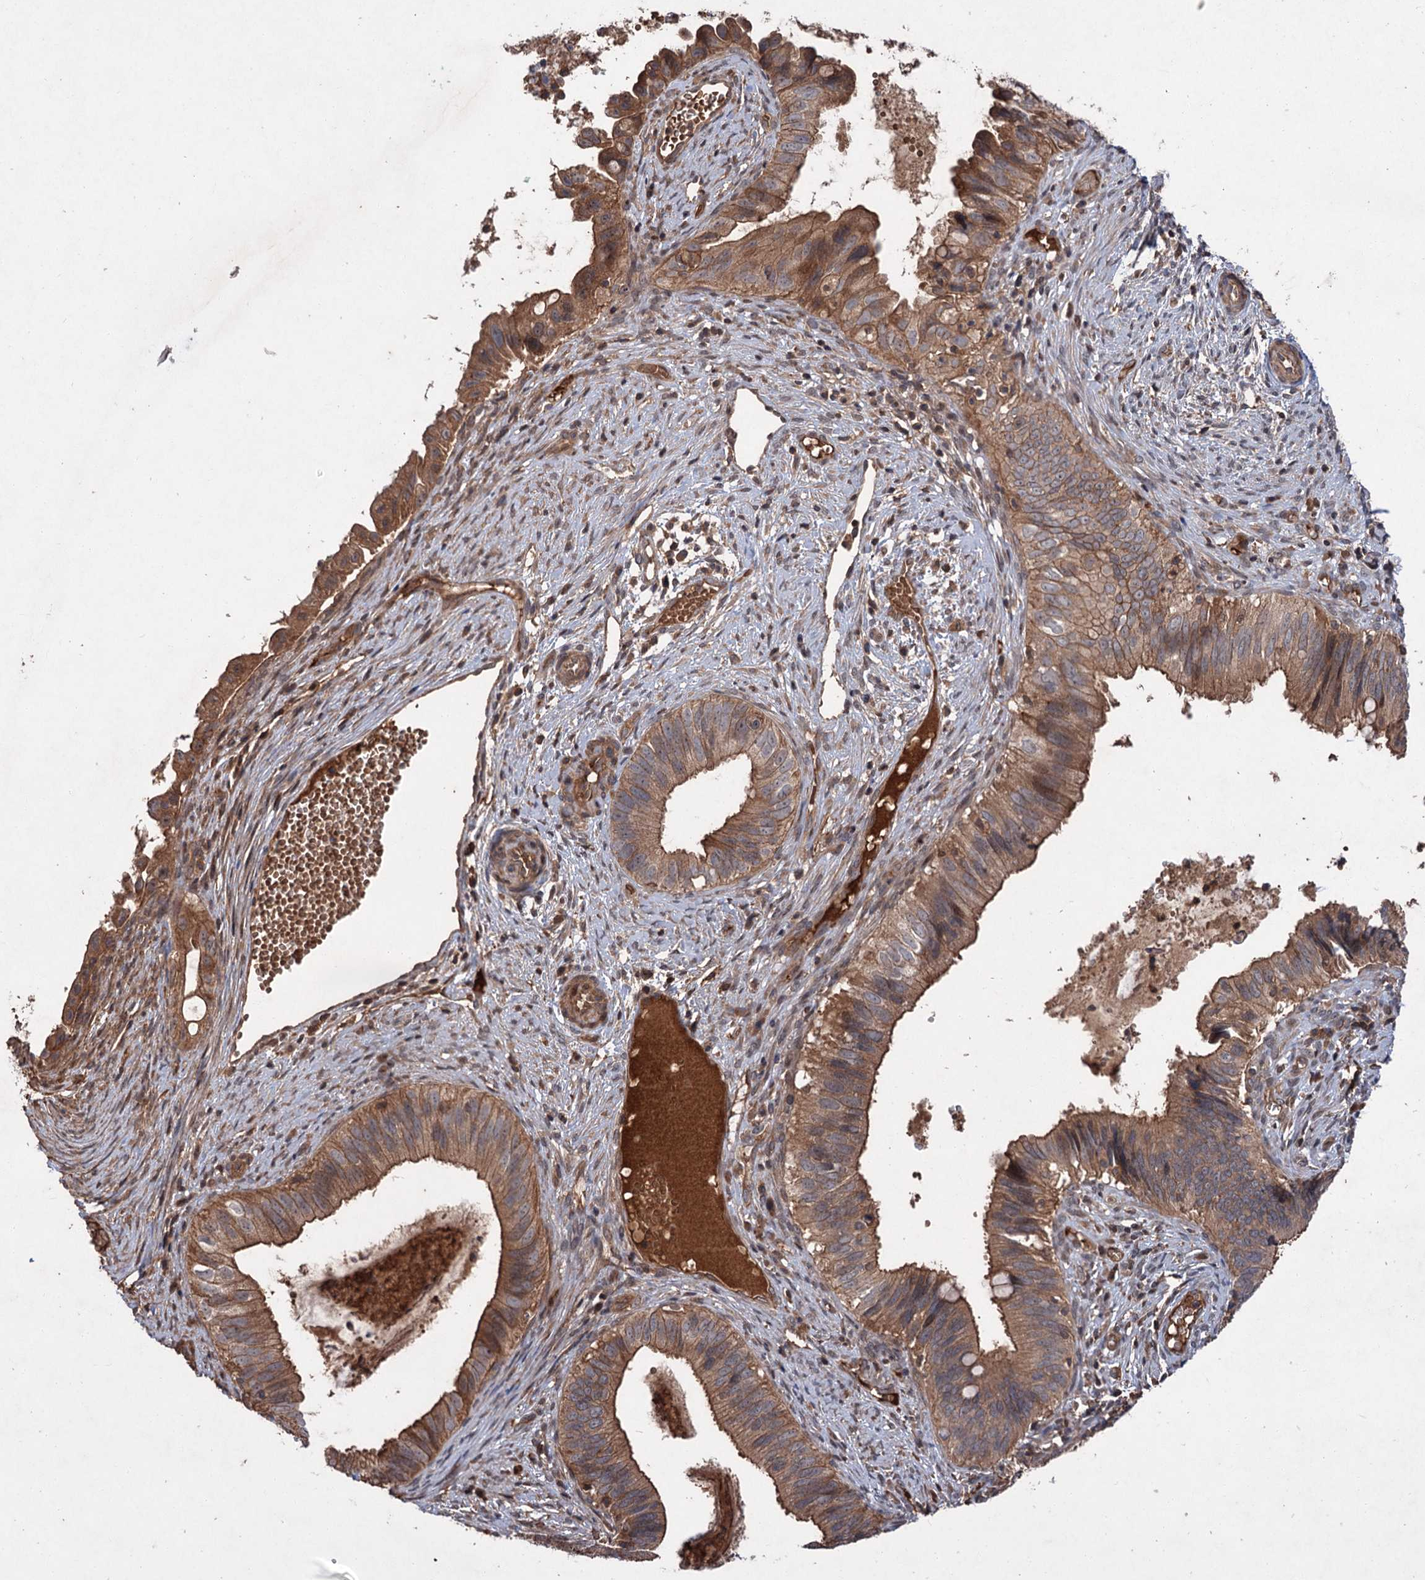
{"staining": {"intensity": "strong", "quantity": ">75%", "location": "cytoplasmic/membranous"}, "tissue": "cervical cancer", "cell_type": "Tumor cells", "image_type": "cancer", "snomed": [{"axis": "morphology", "description": "Adenocarcinoma, NOS"}, {"axis": "topography", "description": "Cervix"}], "caption": "A histopathology image of human adenocarcinoma (cervical) stained for a protein reveals strong cytoplasmic/membranous brown staining in tumor cells.", "gene": "ADK", "patient": {"sex": "female", "age": 42}}